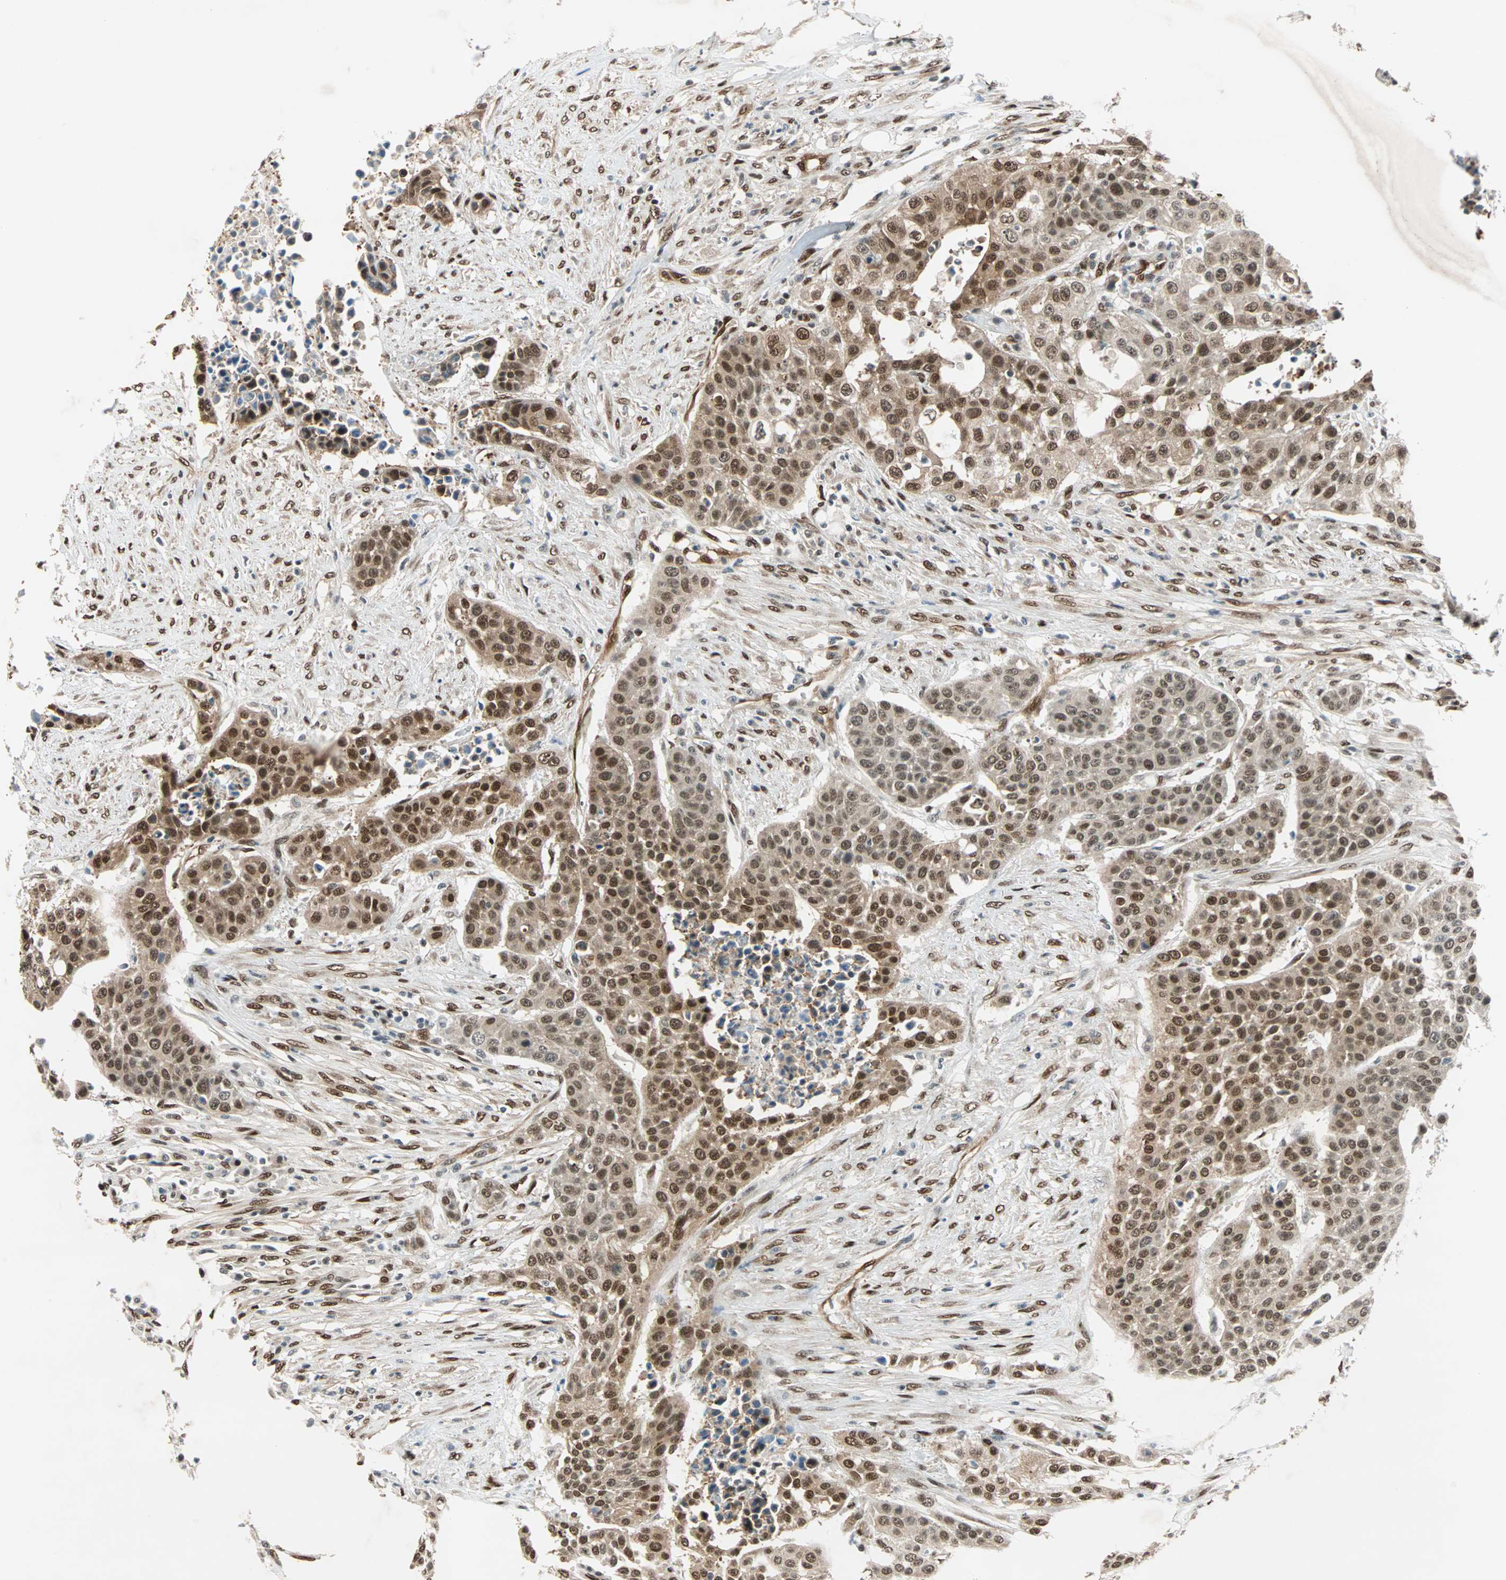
{"staining": {"intensity": "moderate", "quantity": ">75%", "location": "cytoplasmic/membranous,nuclear"}, "tissue": "urothelial cancer", "cell_type": "Tumor cells", "image_type": "cancer", "snomed": [{"axis": "morphology", "description": "Urothelial carcinoma, High grade"}, {"axis": "topography", "description": "Urinary bladder"}], "caption": "Urothelial cancer stained for a protein (brown) reveals moderate cytoplasmic/membranous and nuclear positive positivity in about >75% of tumor cells.", "gene": "WWTR1", "patient": {"sex": "male", "age": 74}}